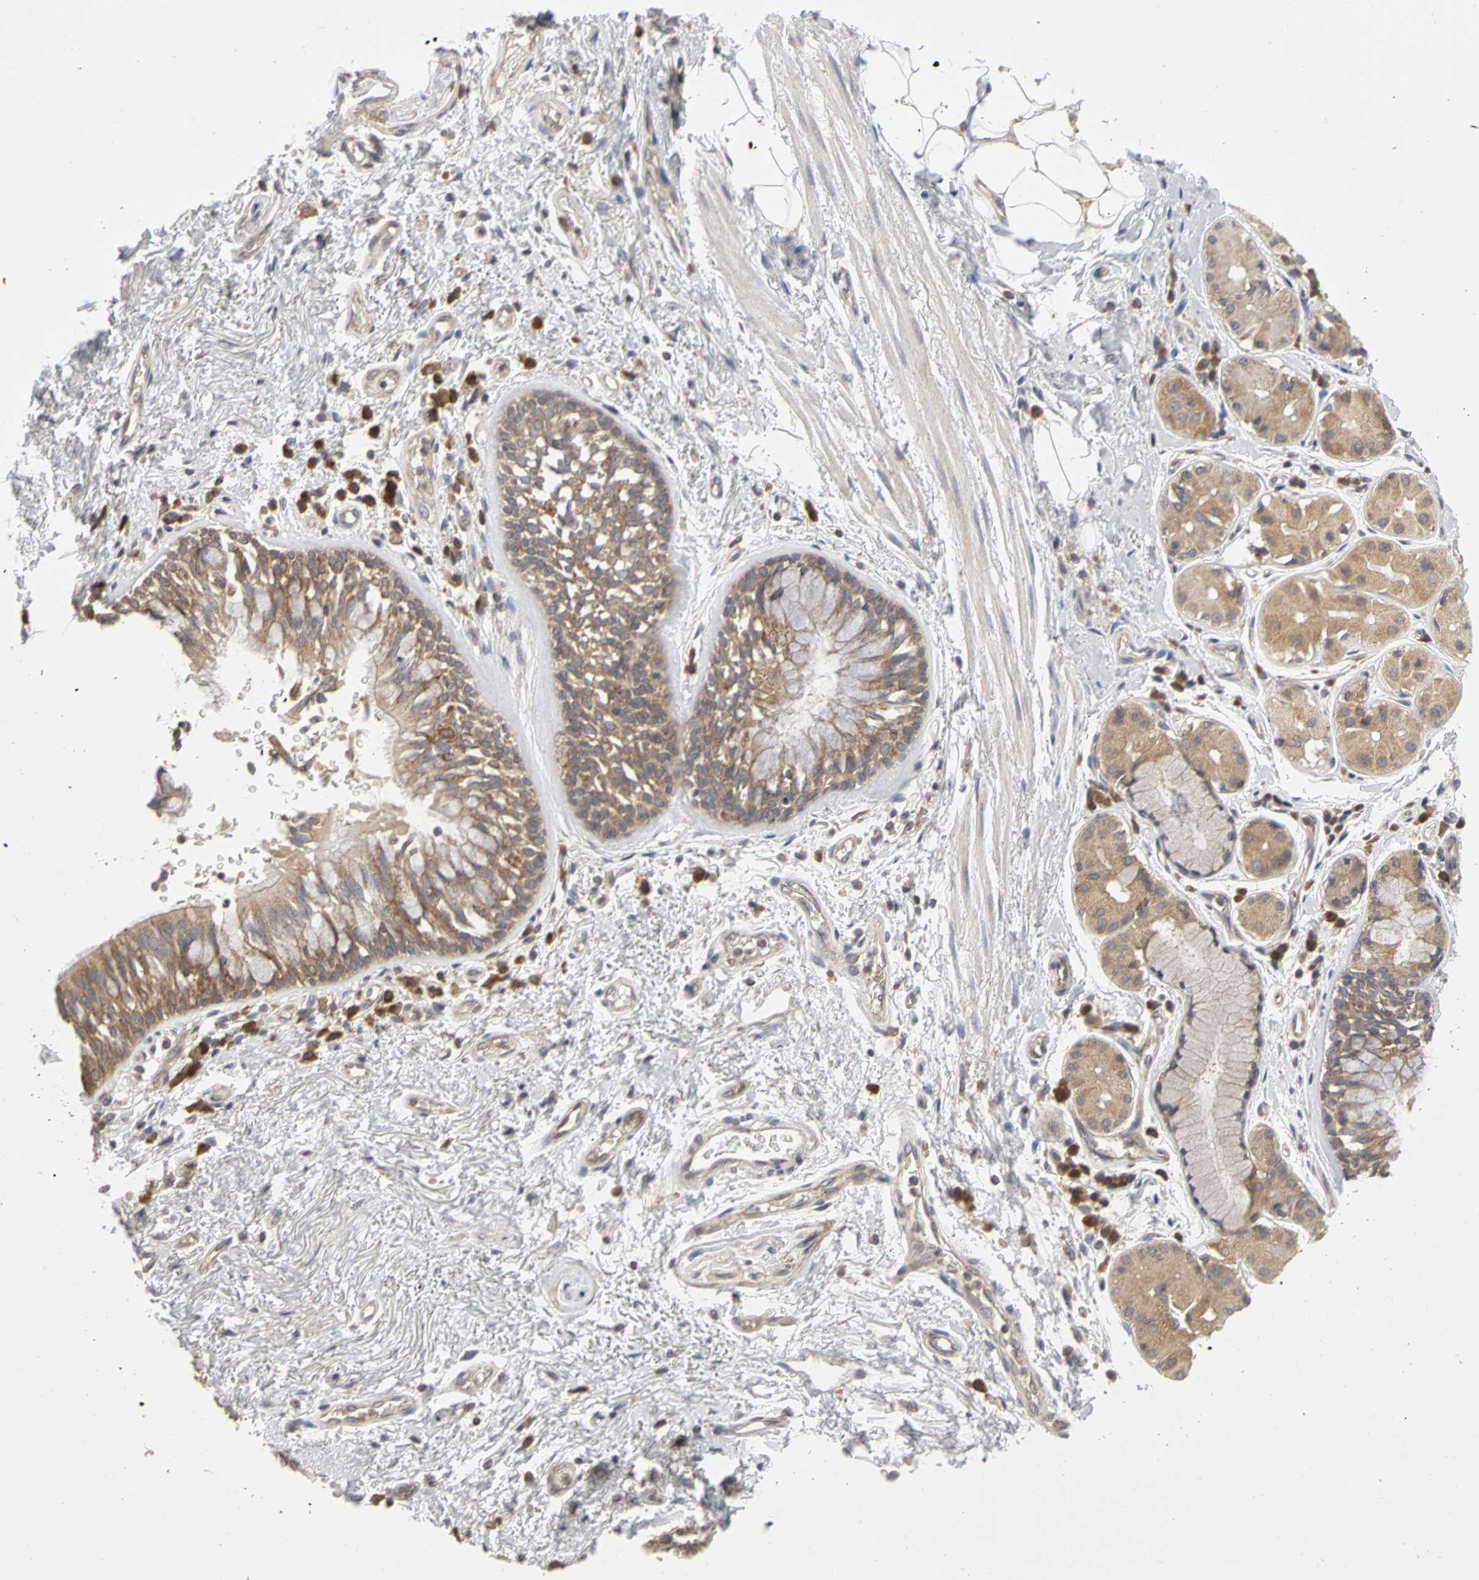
{"staining": {"intensity": "moderate", "quantity": ">75%", "location": "cytoplasmic/membranous"}, "tissue": "bronchus", "cell_type": "Respiratory epithelial cells", "image_type": "normal", "snomed": [{"axis": "morphology", "description": "Normal tissue, NOS"}, {"axis": "morphology", "description": "Adenocarcinoma, NOS"}, {"axis": "topography", "description": "Bronchus"}, {"axis": "topography", "description": "Lung"}], "caption": "Immunohistochemistry (IHC) histopathology image of normal human bronchus stained for a protein (brown), which demonstrates medium levels of moderate cytoplasmic/membranous positivity in approximately >75% of respiratory epithelial cells.", "gene": "IRAK1", "patient": {"sex": "male", "age": 71}}